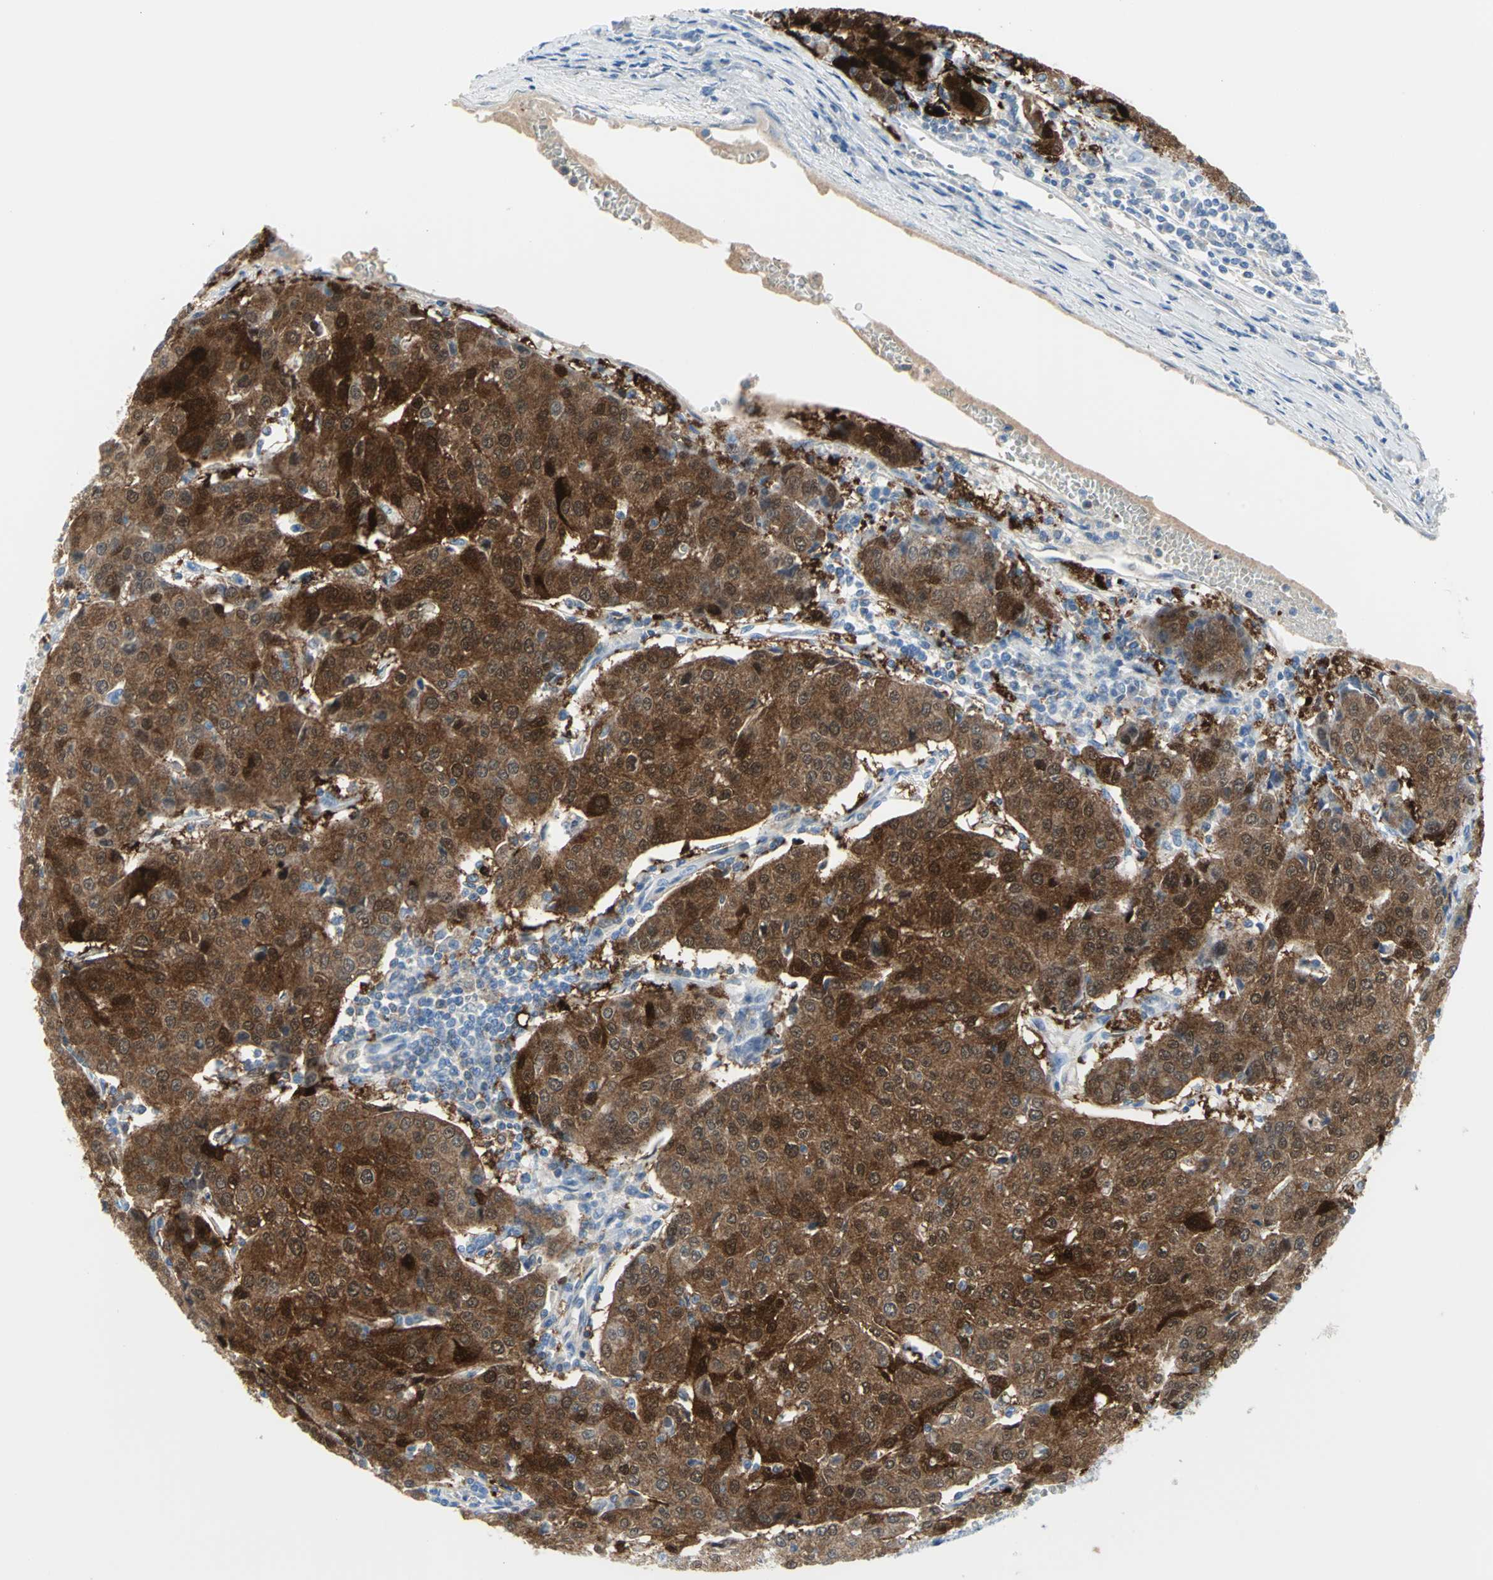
{"staining": {"intensity": "strong", "quantity": ">75%", "location": "cytoplasmic/membranous,nuclear"}, "tissue": "urothelial cancer", "cell_type": "Tumor cells", "image_type": "cancer", "snomed": [{"axis": "morphology", "description": "Urothelial carcinoma, High grade"}, {"axis": "topography", "description": "Urinary bladder"}], "caption": "The immunohistochemical stain labels strong cytoplasmic/membranous and nuclear staining in tumor cells of urothelial cancer tissue.", "gene": "SFN", "patient": {"sex": "female", "age": 85}}